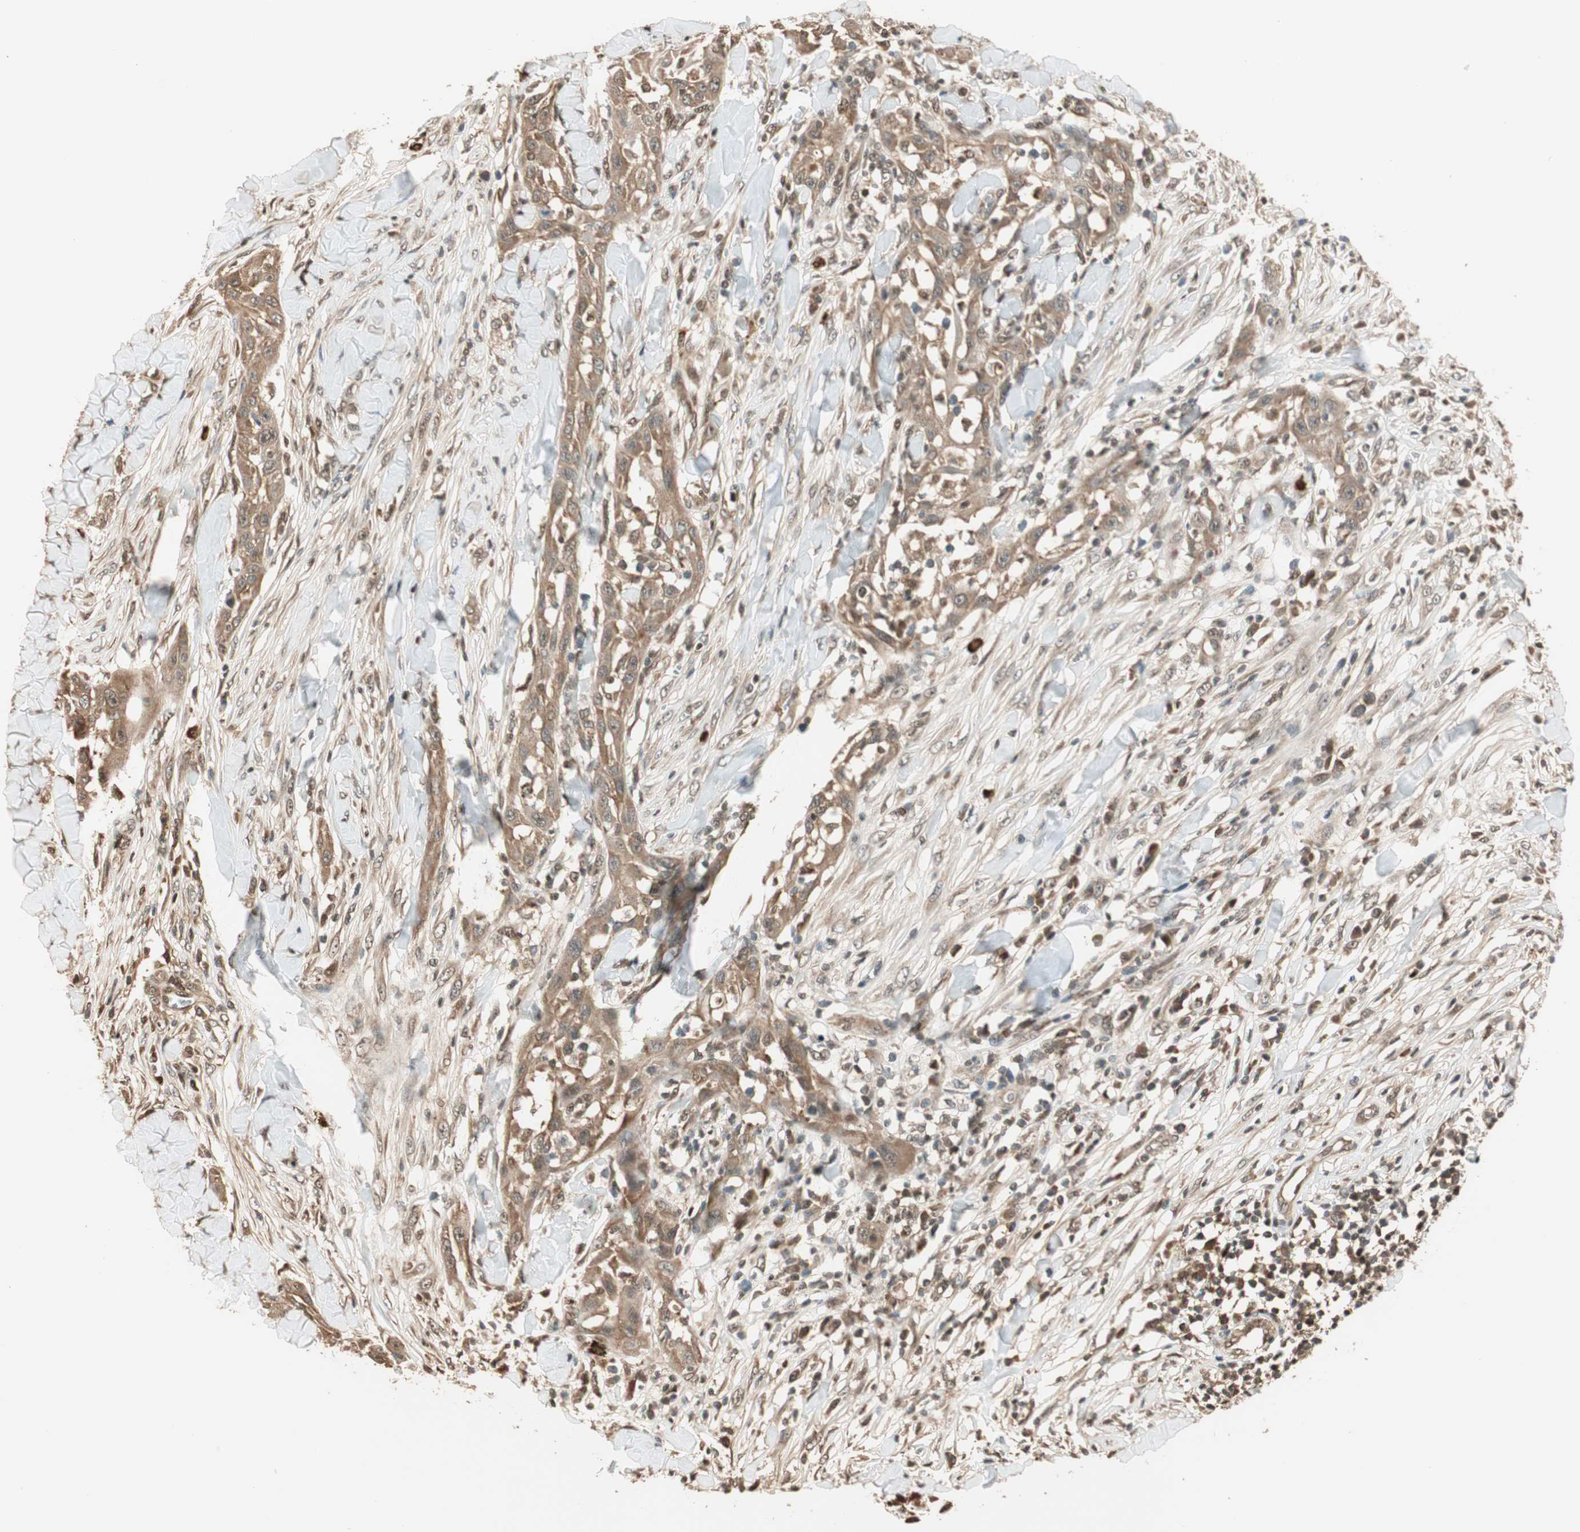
{"staining": {"intensity": "moderate", "quantity": ">75%", "location": "cytoplasmic/membranous"}, "tissue": "skin cancer", "cell_type": "Tumor cells", "image_type": "cancer", "snomed": [{"axis": "morphology", "description": "Squamous cell carcinoma, NOS"}, {"axis": "topography", "description": "Skin"}], "caption": "Human skin squamous cell carcinoma stained for a protein (brown) demonstrates moderate cytoplasmic/membranous positive positivity in about >75% of tumor cells.", "gene": "ZNF443", "patient": {"sex": "male", "age": 24}}